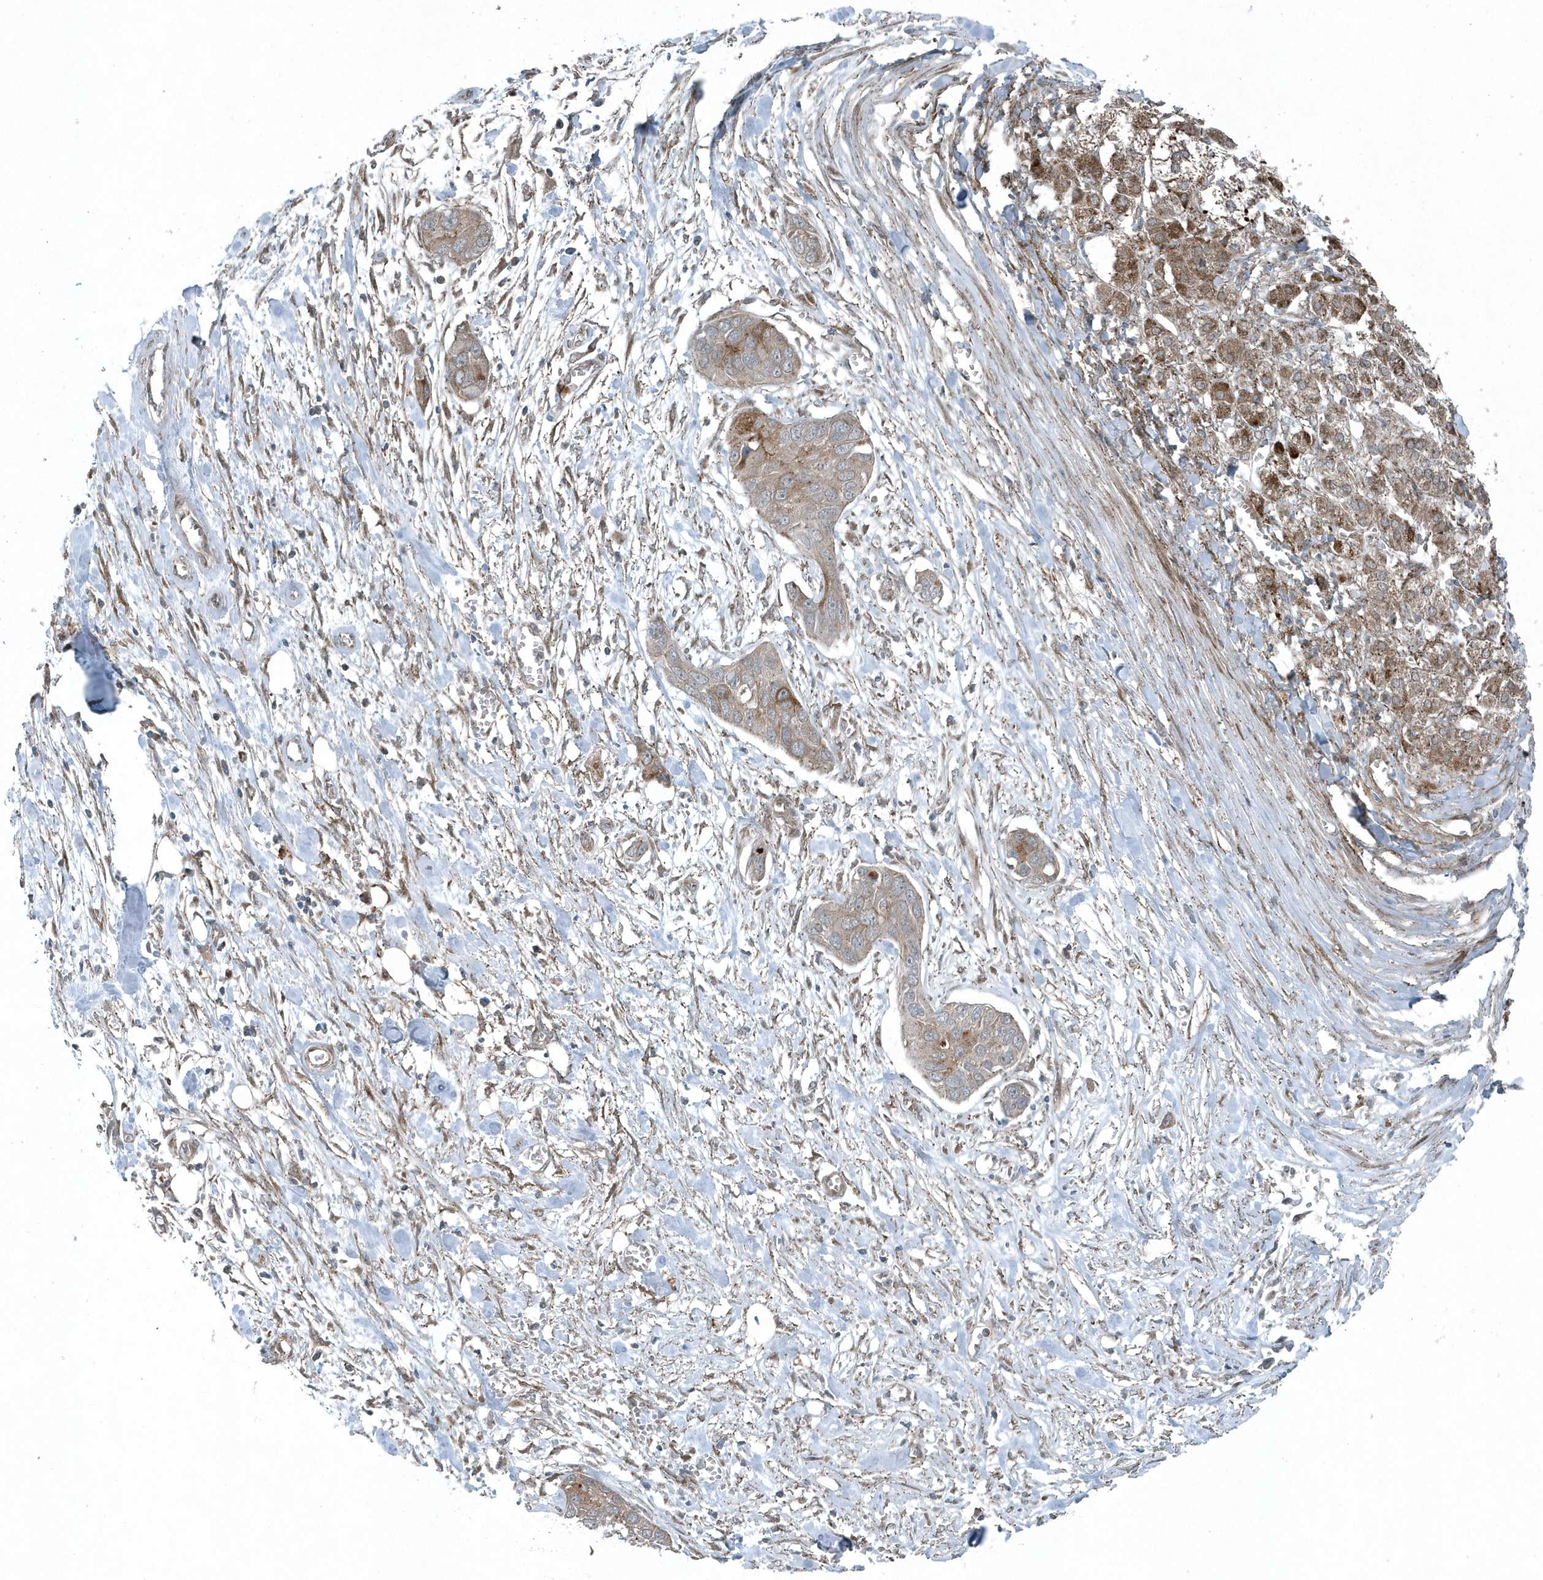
{"staining": {"intensity": "moderate", "quantity": "25%-75%", "location": "cytoplasmic/membranous"}, "tissue": "pancreatic cancer", "cell_type": "Tumor cells", "image_type": "cancer", "snomed": [{"axis": "morphology", "description": "Adenocarcinoma, NOS"}, {"axis": "topography", "description": "Pancreas"}], "caption": "There is medium levels of moderate cytoplasmic/membranous staining in tumor cells of pancreatic cancer, as demonstrated by immunohistochemical staining (brown color).", "gene": "GCC2", "patient": {"sex": "female", "age": 60}}